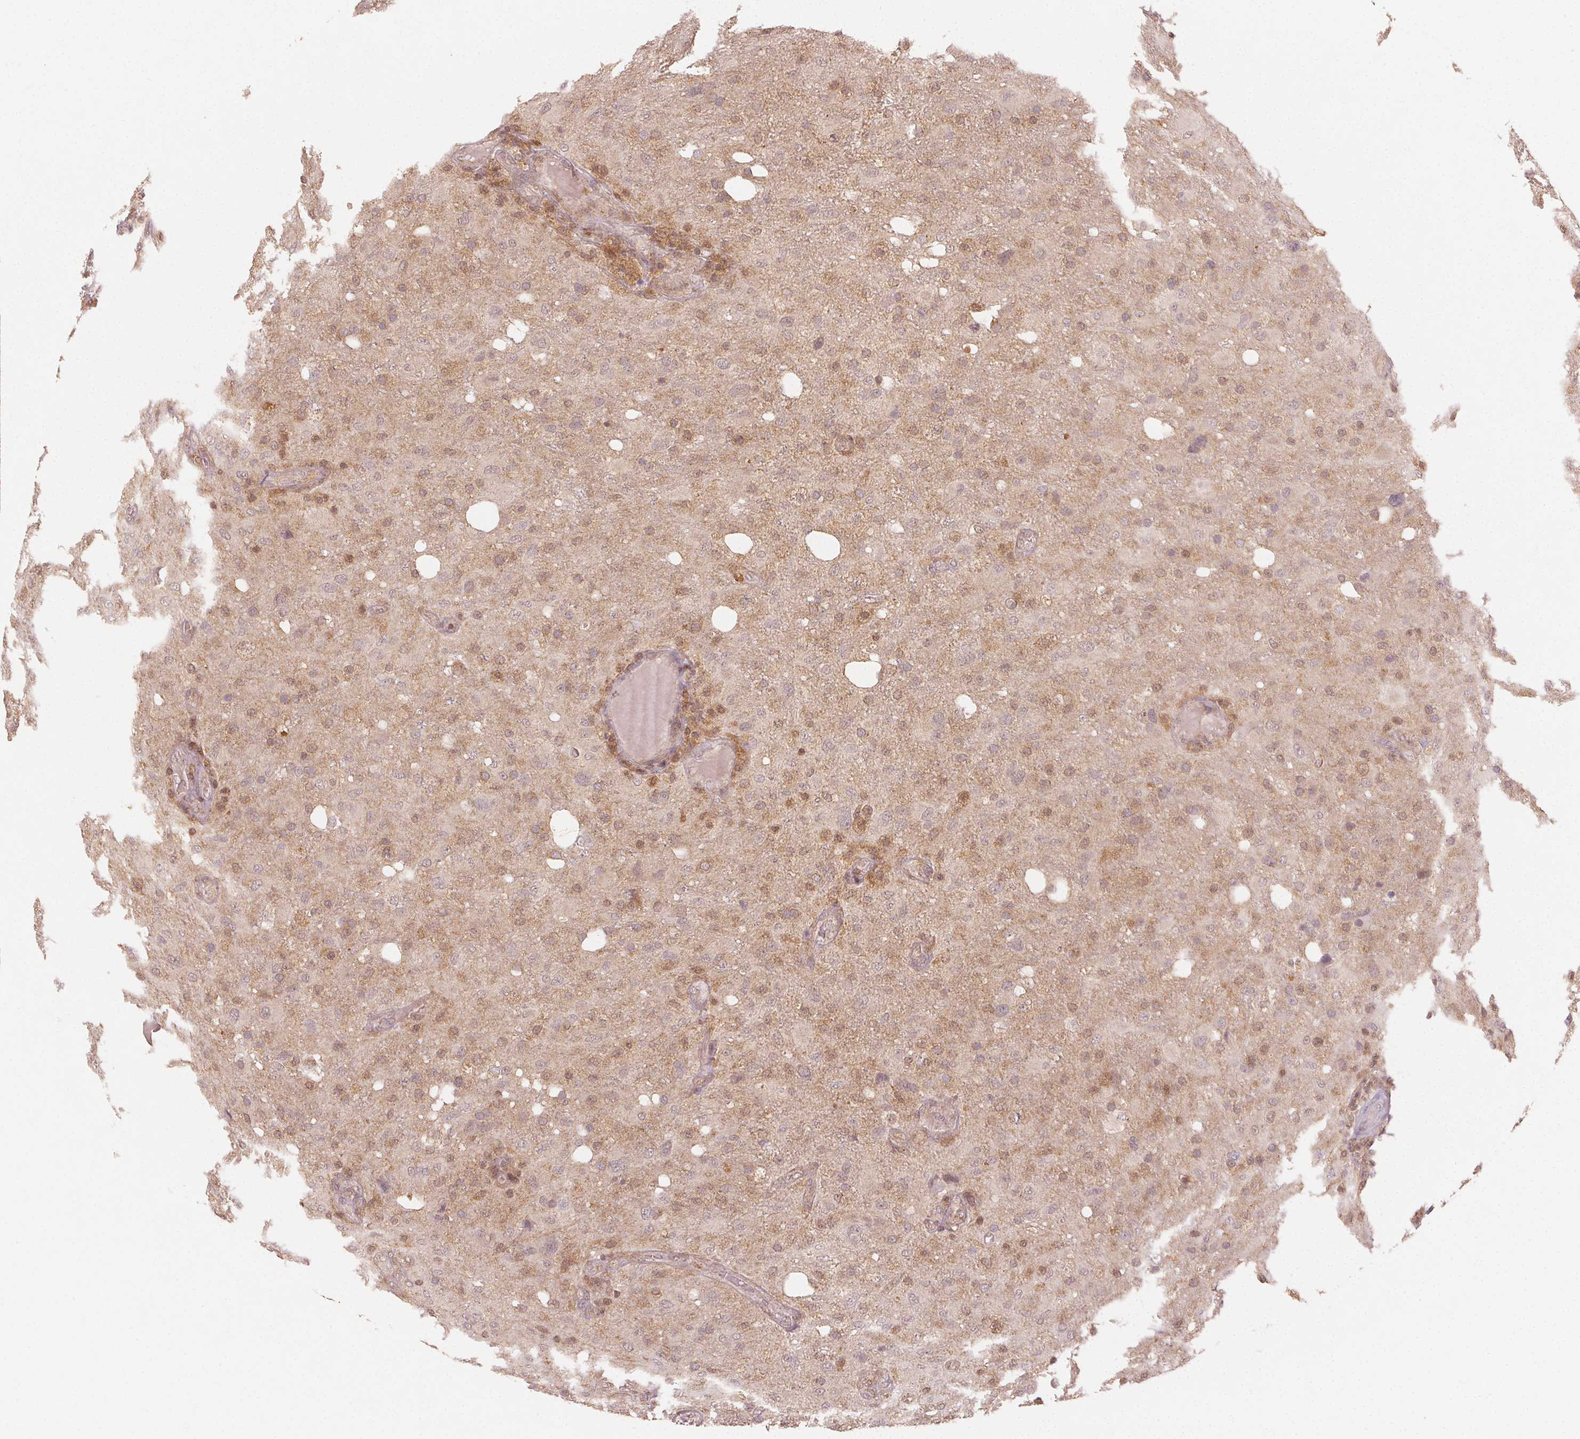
{"staining": {"intensity": "weak", "quantity": "25%-75%", "location": "cytoplasmic/membranous,nuclear"}, "tissue": "glioma", "cell_type": "Tumor cells", "image_type": "cancer", "snomed": [{"axis": "morphology", "description": "Glioma, malignant, High grade"}, {"axis": "topography", "description": "Brain"}], "caption": "Protein staining shows weak cytoplasmic/membranous and nuclear staining in about 25%-75% of tumor cells in malignant glioma (high-grade).", "gene": "MAPK14", "patient": {"sex": "male", "age": 53}}